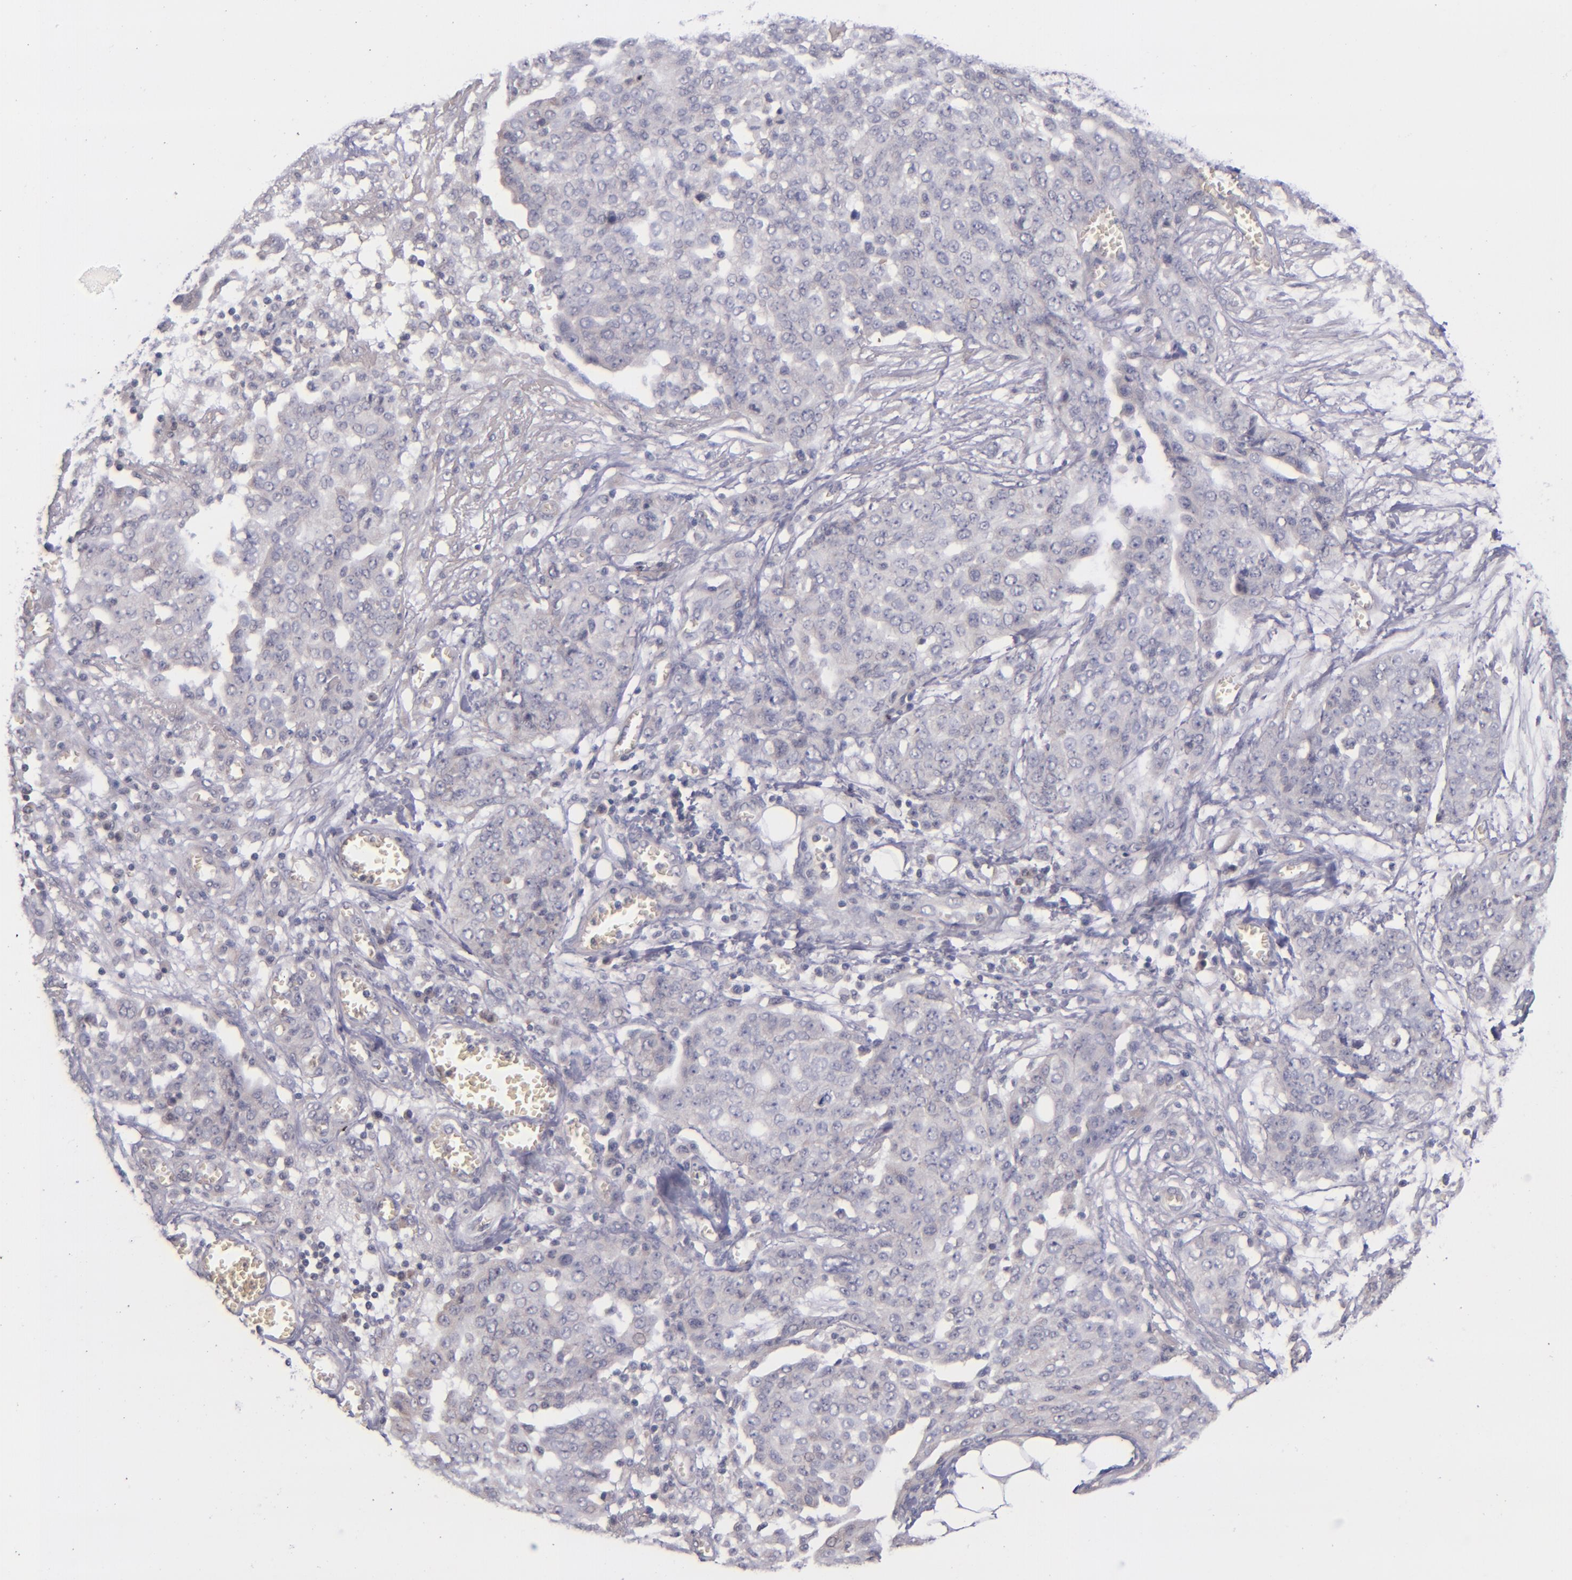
{"staining": {"intensity": "negative", "quantity": "none", "location": "none"}, "tissue": "ovarian cancer", "cell_type": "Tumor cells", "image_type": "cancer", "snomed": [{"axis": "morphology", "description": "Cystadenocarcinoma, serous, NOS"}, {"axis": "topography", "description": "Soft tissue"}, {"axis": "topography", "description": "Ovary"}], "caption": "Protein analysis of ovarian cancer (serous cystadenocarcinoma) demonstrates no significant staining in tumor cells. Brightfield microscopy of immunohistochemistry stained with DAB (brown) and hematoxylin (blue), captured at high magnification.", "gene": "TSC2", "patient": {"sex": "female", "age": 57}}